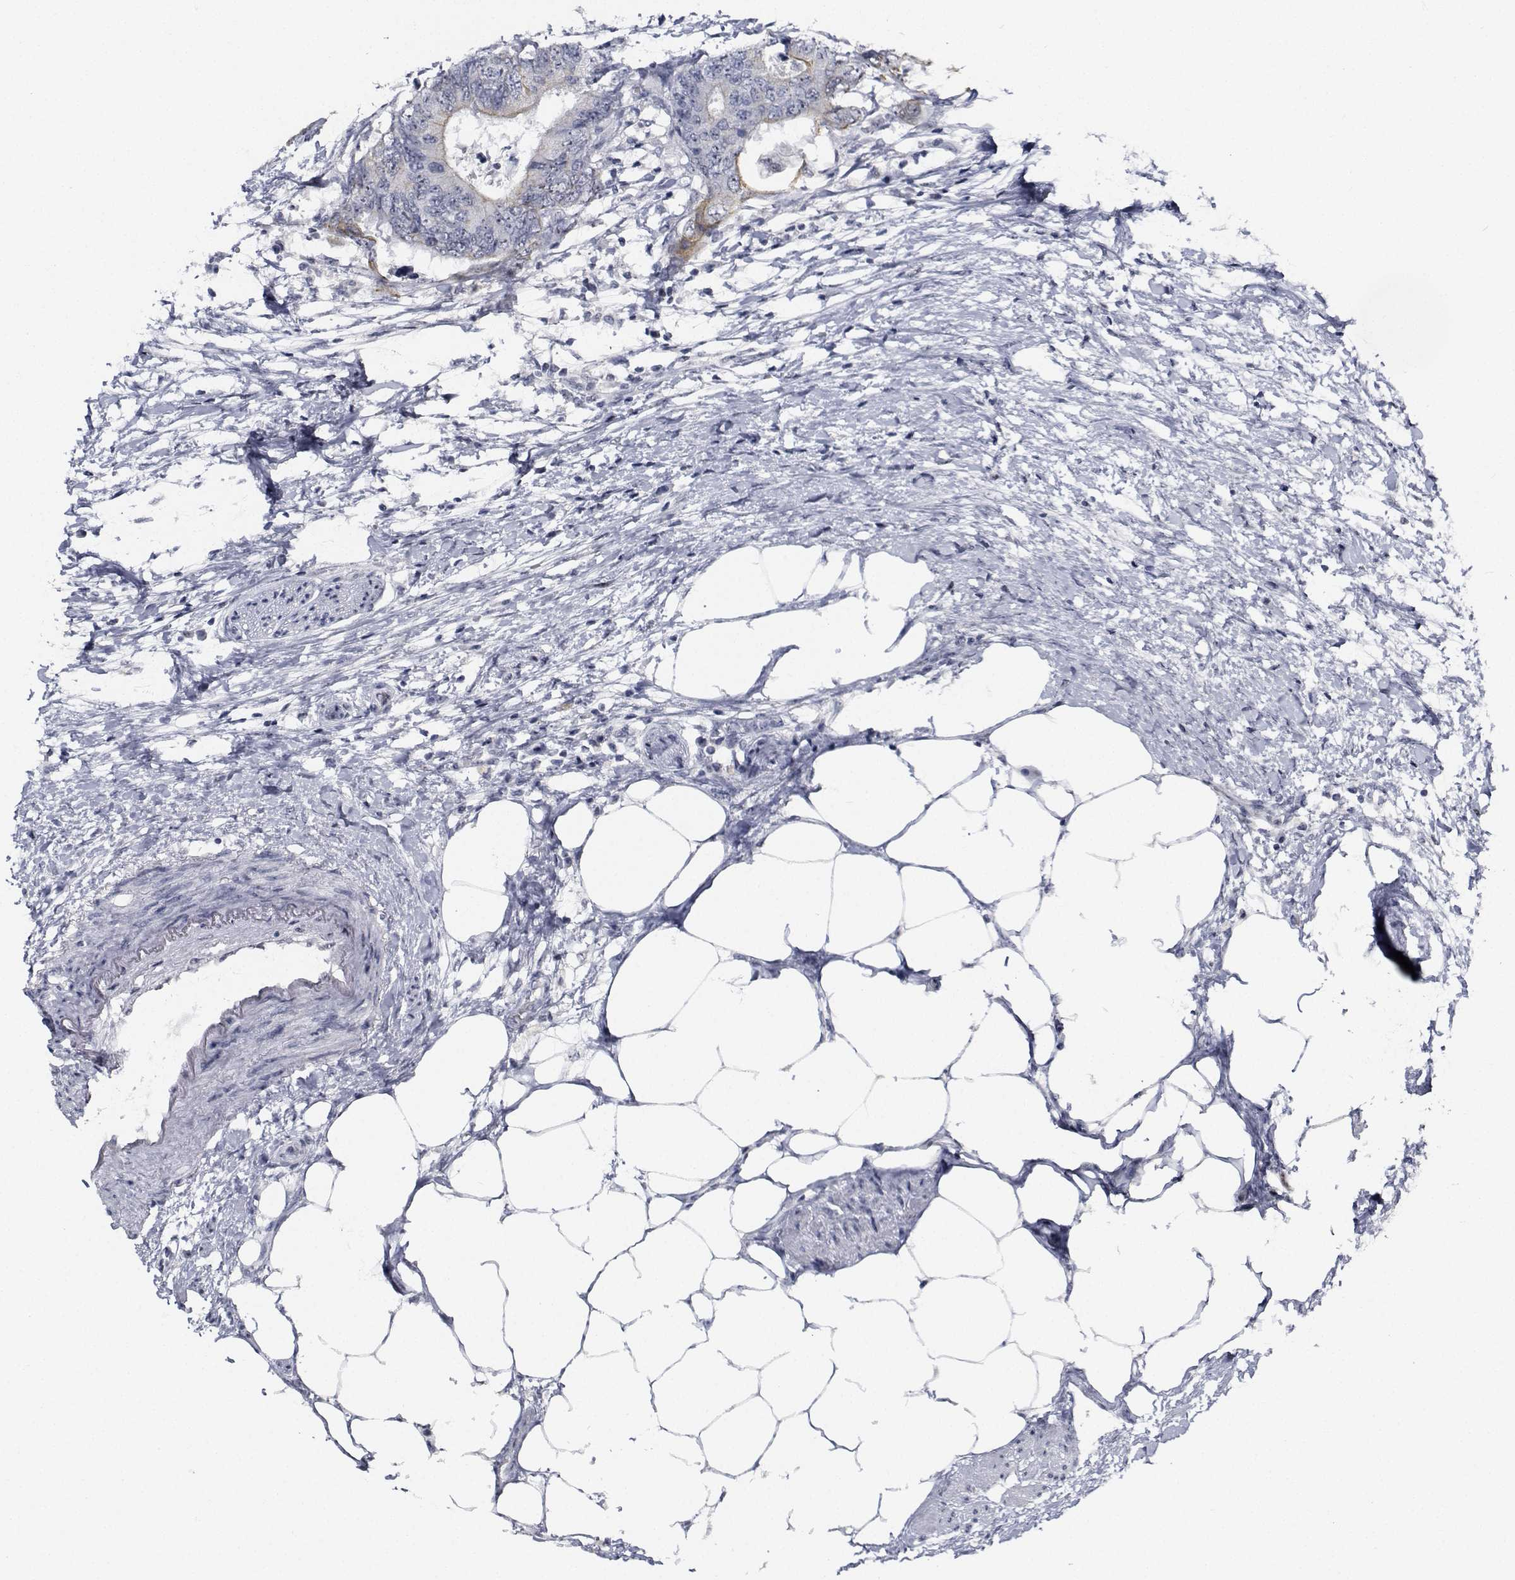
{"staining": {"intensity": "negative", "quantity": "none", "location": "none"}, "tissue": "colorectal cancer", "cell_type": "Tumor cells", "image_type": "cancer", "snomed": [{"axis": "morphology", "description": "Adenocarcinoma, NOS"}, {"axis": "topography", "description": "Colon"}], "caption": "IHC histopathology image of colorectal cancer (adenocarcinoma) stained for a protein (brown), which exhibits no positivity in tumor cells.", "gene": "NVL", "patient": {"sex": "female", "age": 48}}